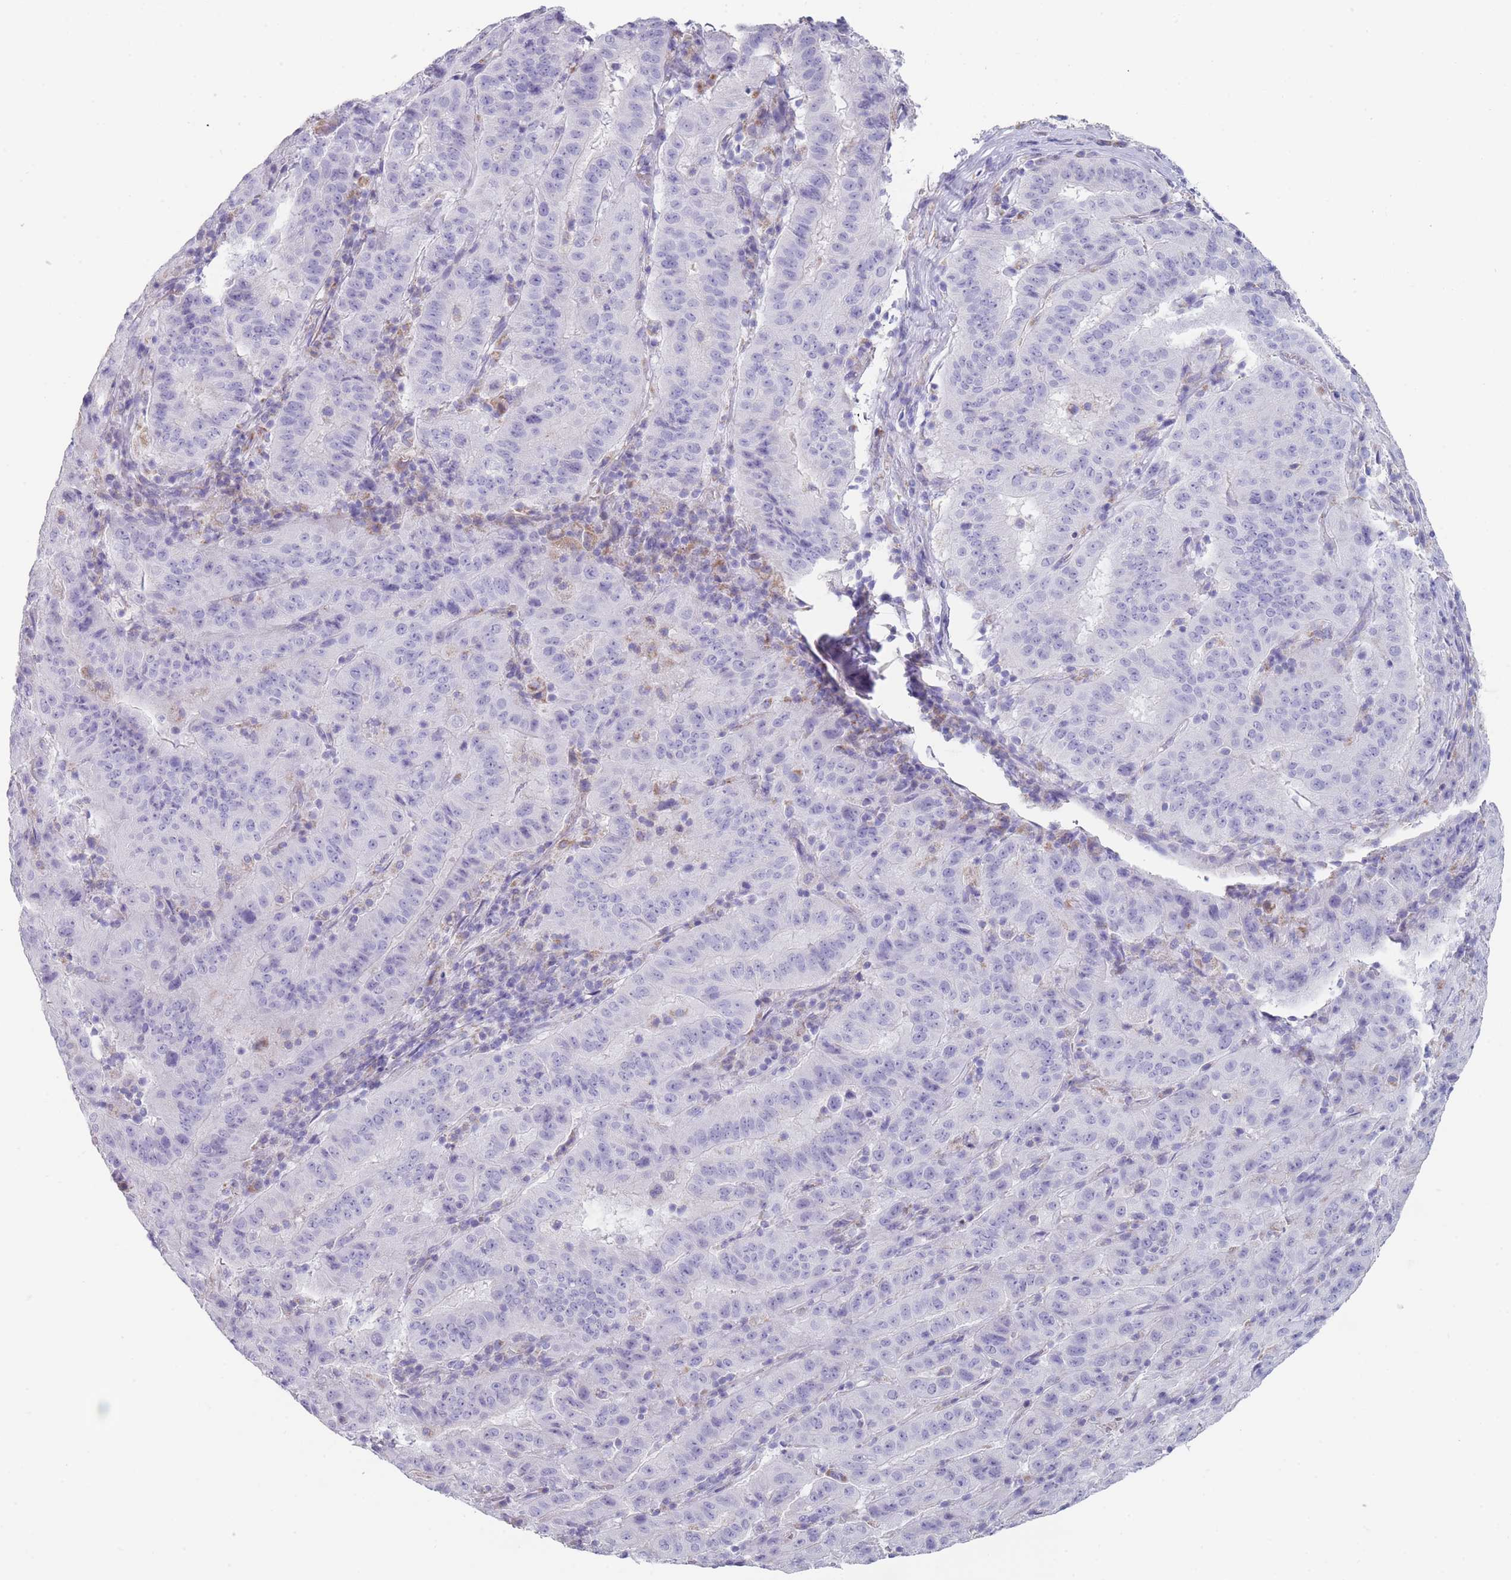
{"staining": {"intensity": "negative", "quantity": "none", "location": "none"}, "tissue": "pancreatic cancer", "cell_type": "Tumor cells", "image_type": "cancer", "snomed": [{"axis": "morphology", "description": "Adenocarcinoma, NOS"}, {"axis": "topography", "description": "Pancreas"}], "caption": "Pancreatic adenocarcinoma stained for a protein using IHC demonstrates no expression tumor cells.", "gene": "MRPS14", "patient": {"sex": "male", "age": 63}}